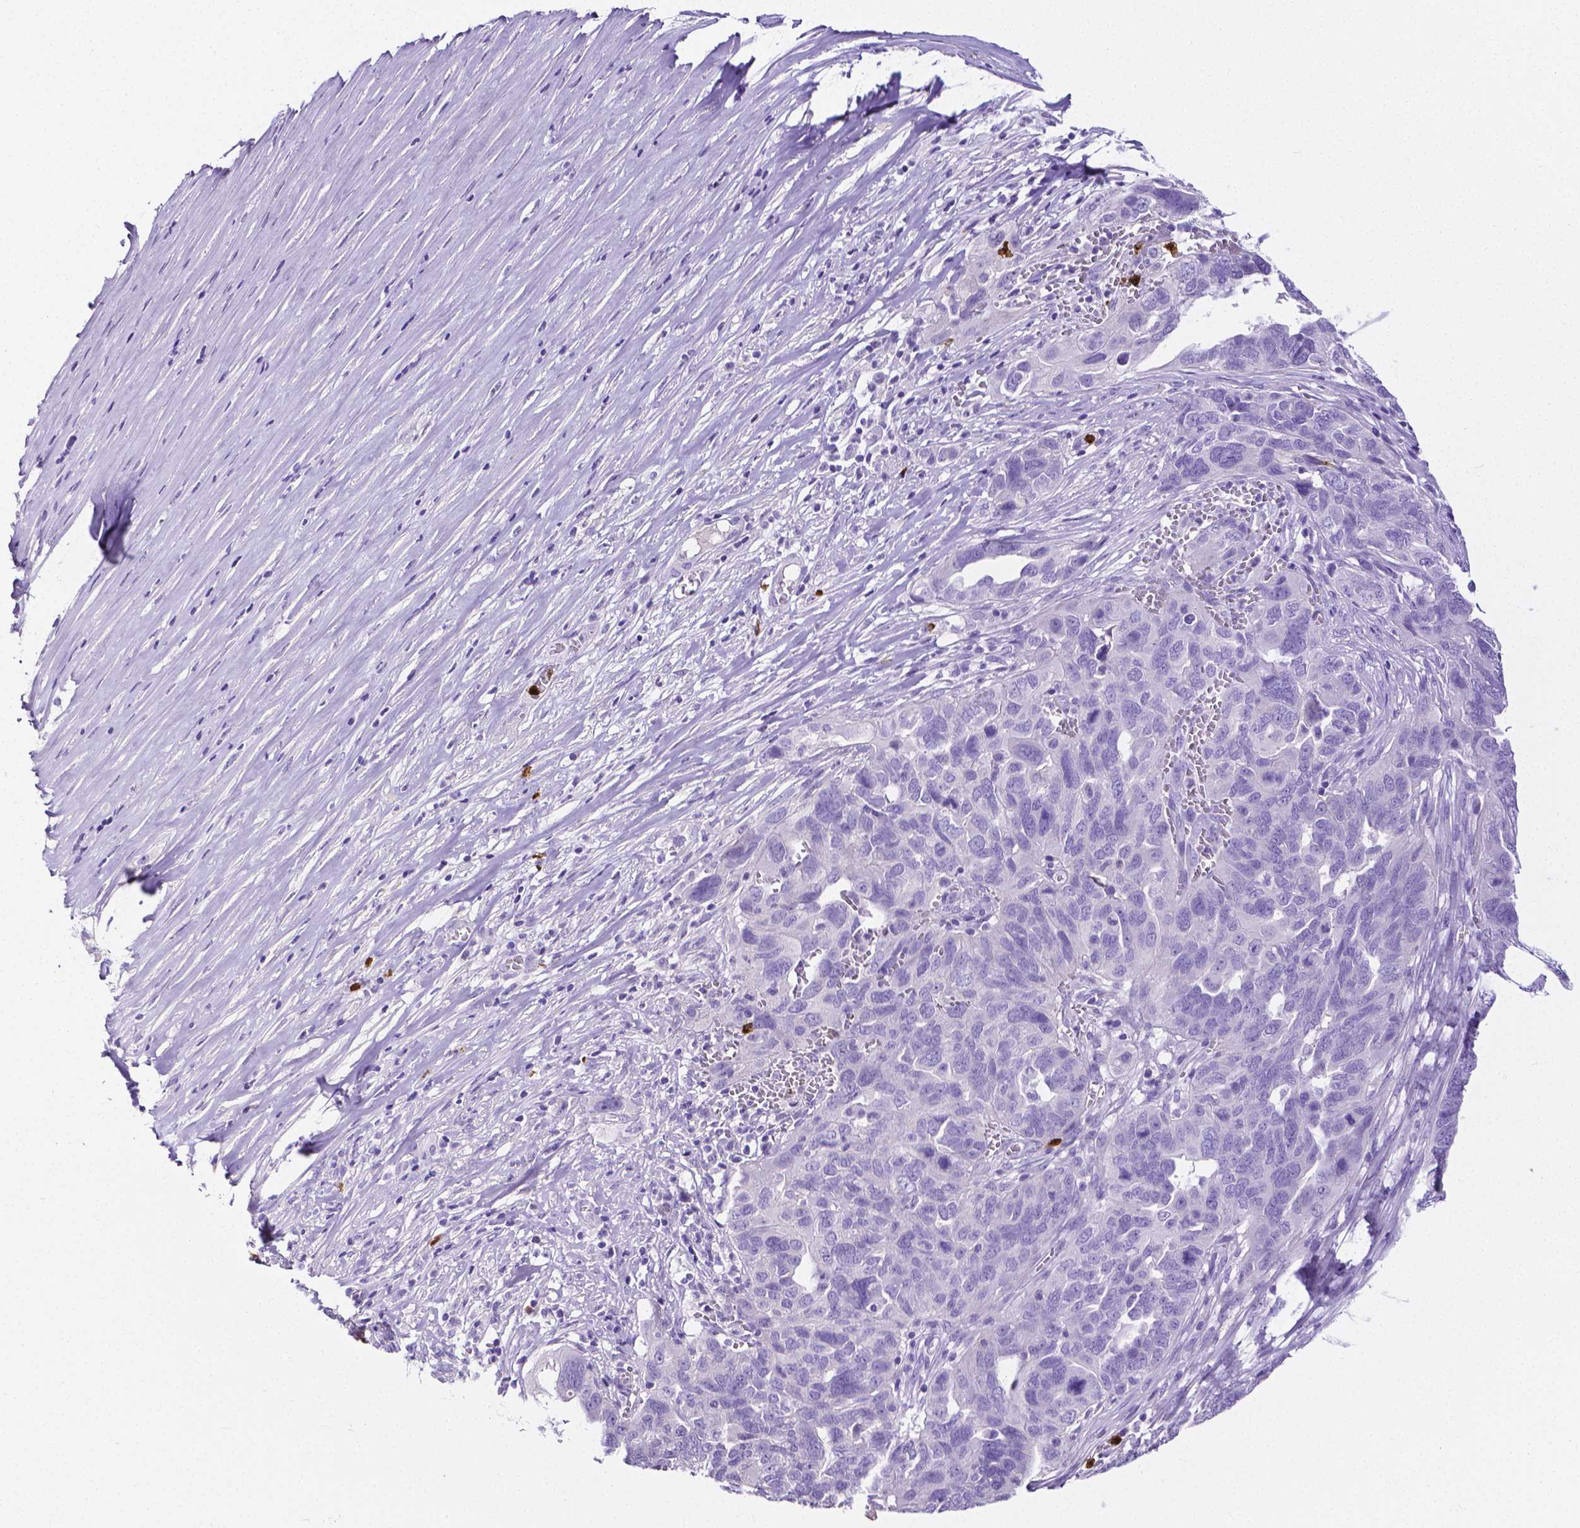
{"staining": {"intensity": "negative", "quantity": "none", "location": "none"}, "tissue": "ovarian cancer", "cell_type": "Tumor cells", "image_type": "cancer", "snomed": [{"axis": "morphology", "description": "Carcinoma, endometroid"}, {"axis": "topography", "description": "Soft tissue"}, {"axis": "topography", "description": "Ovary"}], "caption": "Protein analysis of ovarian endometroid carcinoma reveals no significant positivity in tumor cells.", "gene": "MMP9", "patient": {"sex": "female", "age": 52}}